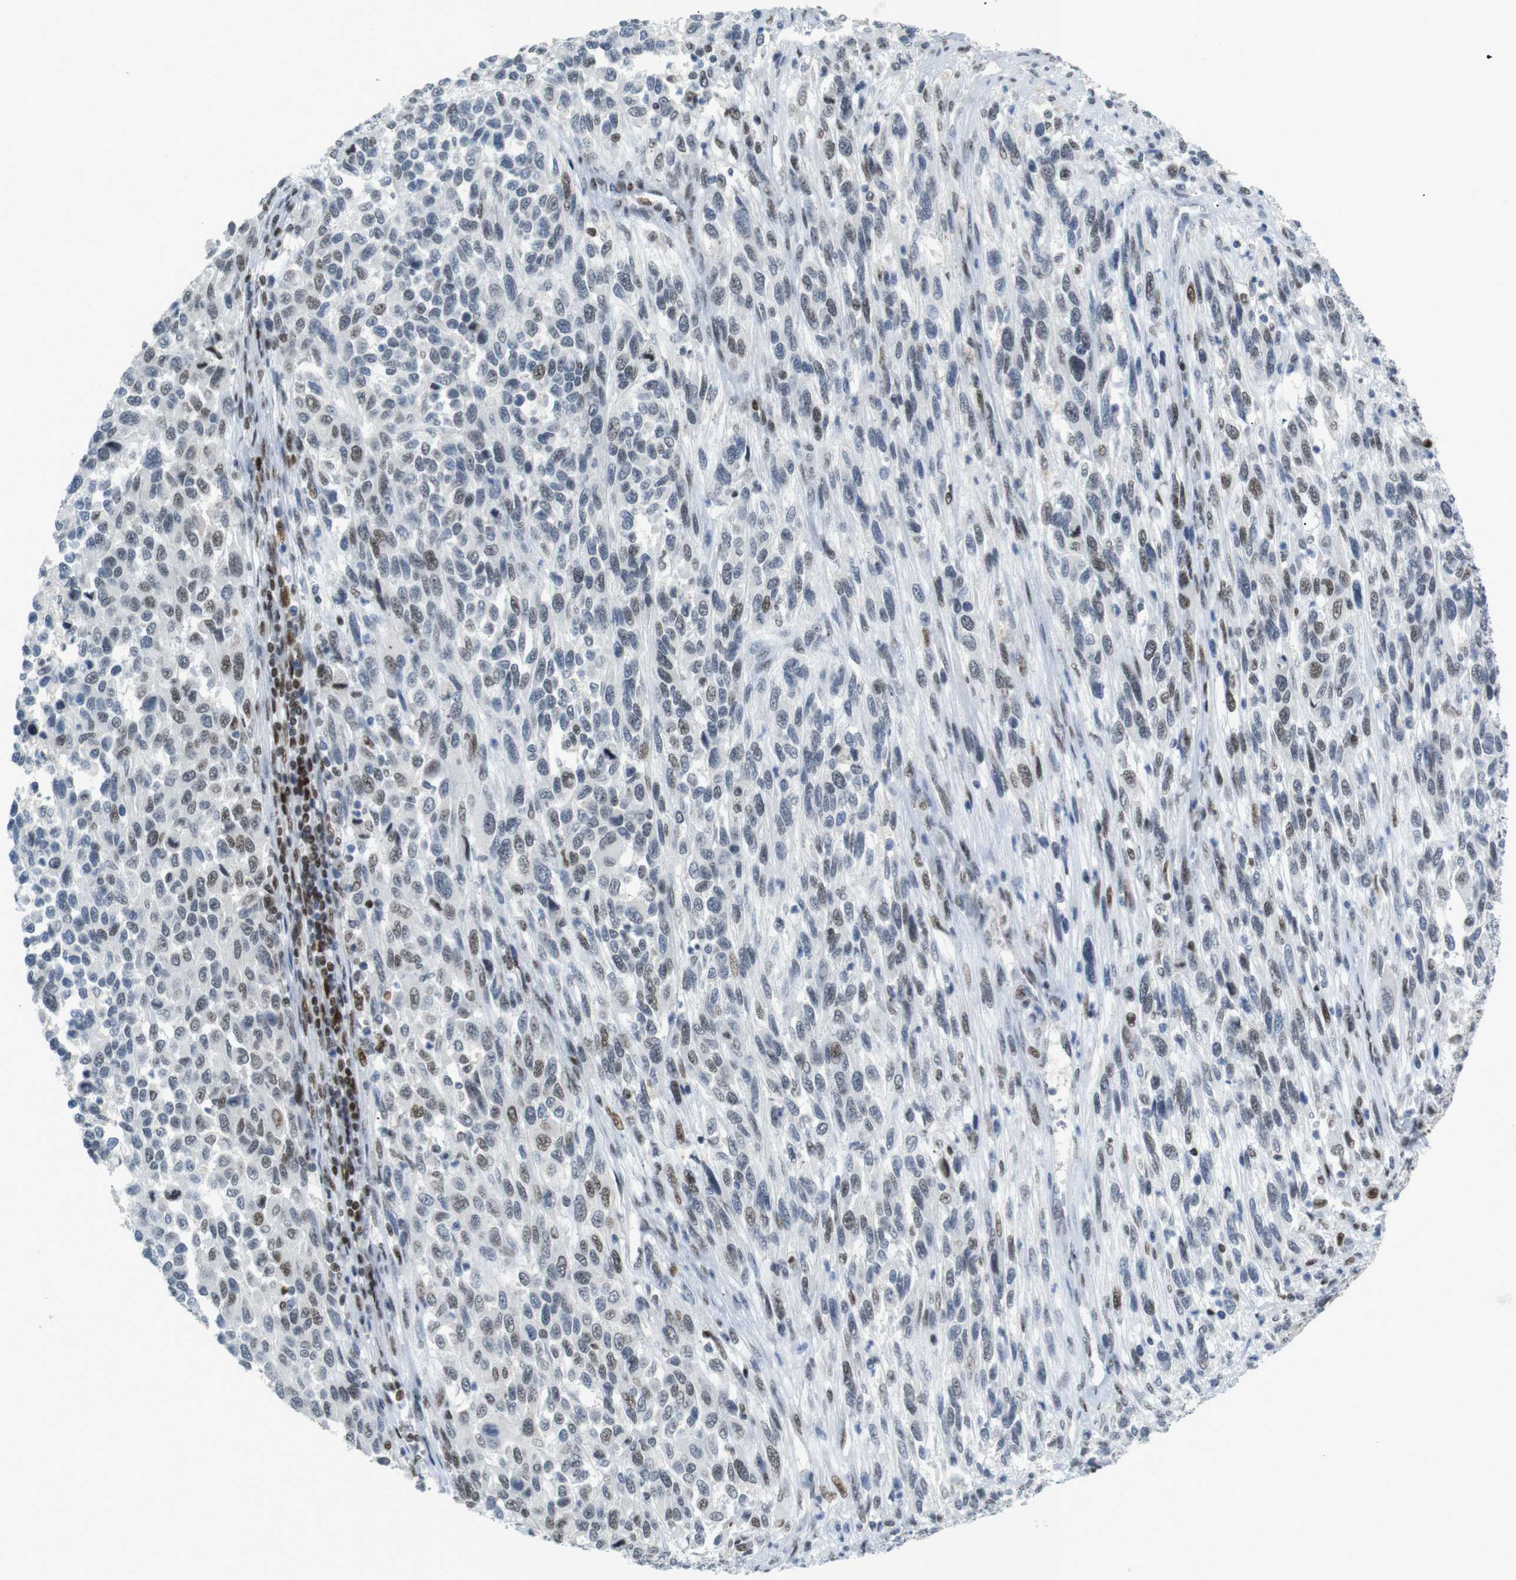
{"staining": {"intensity": "moderate", "quantity": "25%-75%", "location": "nuclear"}, "tissue": "melanoma", "cell_type": "Tumor cells", "image_type": "cancer", "snomed": [{"axis": "morphology", "description": "Malignant melanoma, Metastatic site"}, {"axis": "topography", "description": "Lymph node"}], "caption": "Brown immunohistochemical staining in melanoma exhibits moderate nuclear positivity in approximately 25%-75% of tumor cells.", "gene": "RIOX2", "patient": {"sex": "male", "age": 61}}